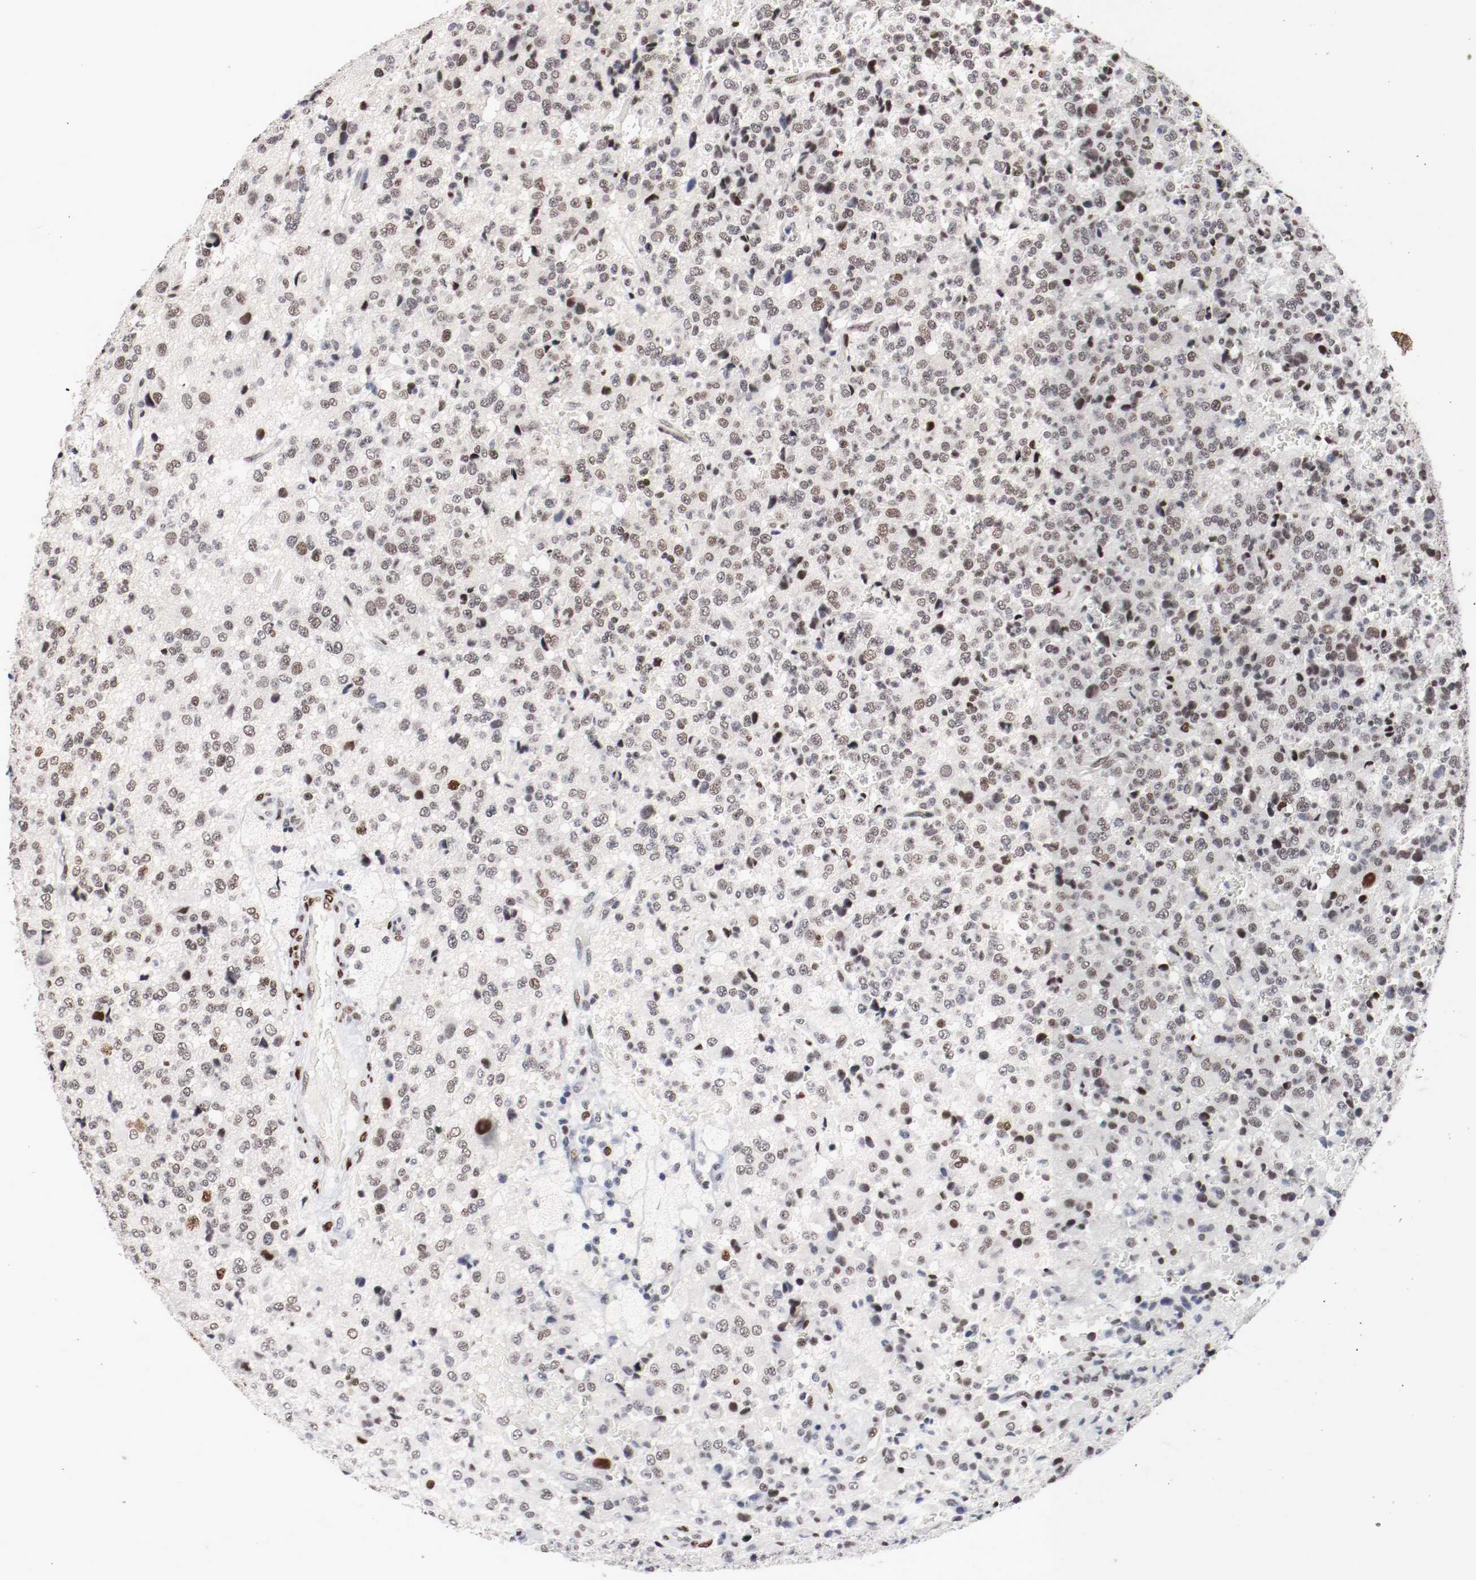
{"staining": {"intensity": "moderate", "quantity": "<25%", "location": "nuclear"}, "tissue": "glioma", "cell_type": "Tumor cells", "image_type": "cancer", "snomed": [{"axis": "morphology", "description": "Glioma, malignant, High grade"}, {"axis": "topography", "description": "pancreas cauda"}], "caption": "Immunohistochemistry of glioma reveals low levels of moderate nuclear positivity in about <25% of tumor cells.", "gene": "MEF2D", "patient": {"sex": "male", "age": 60}}